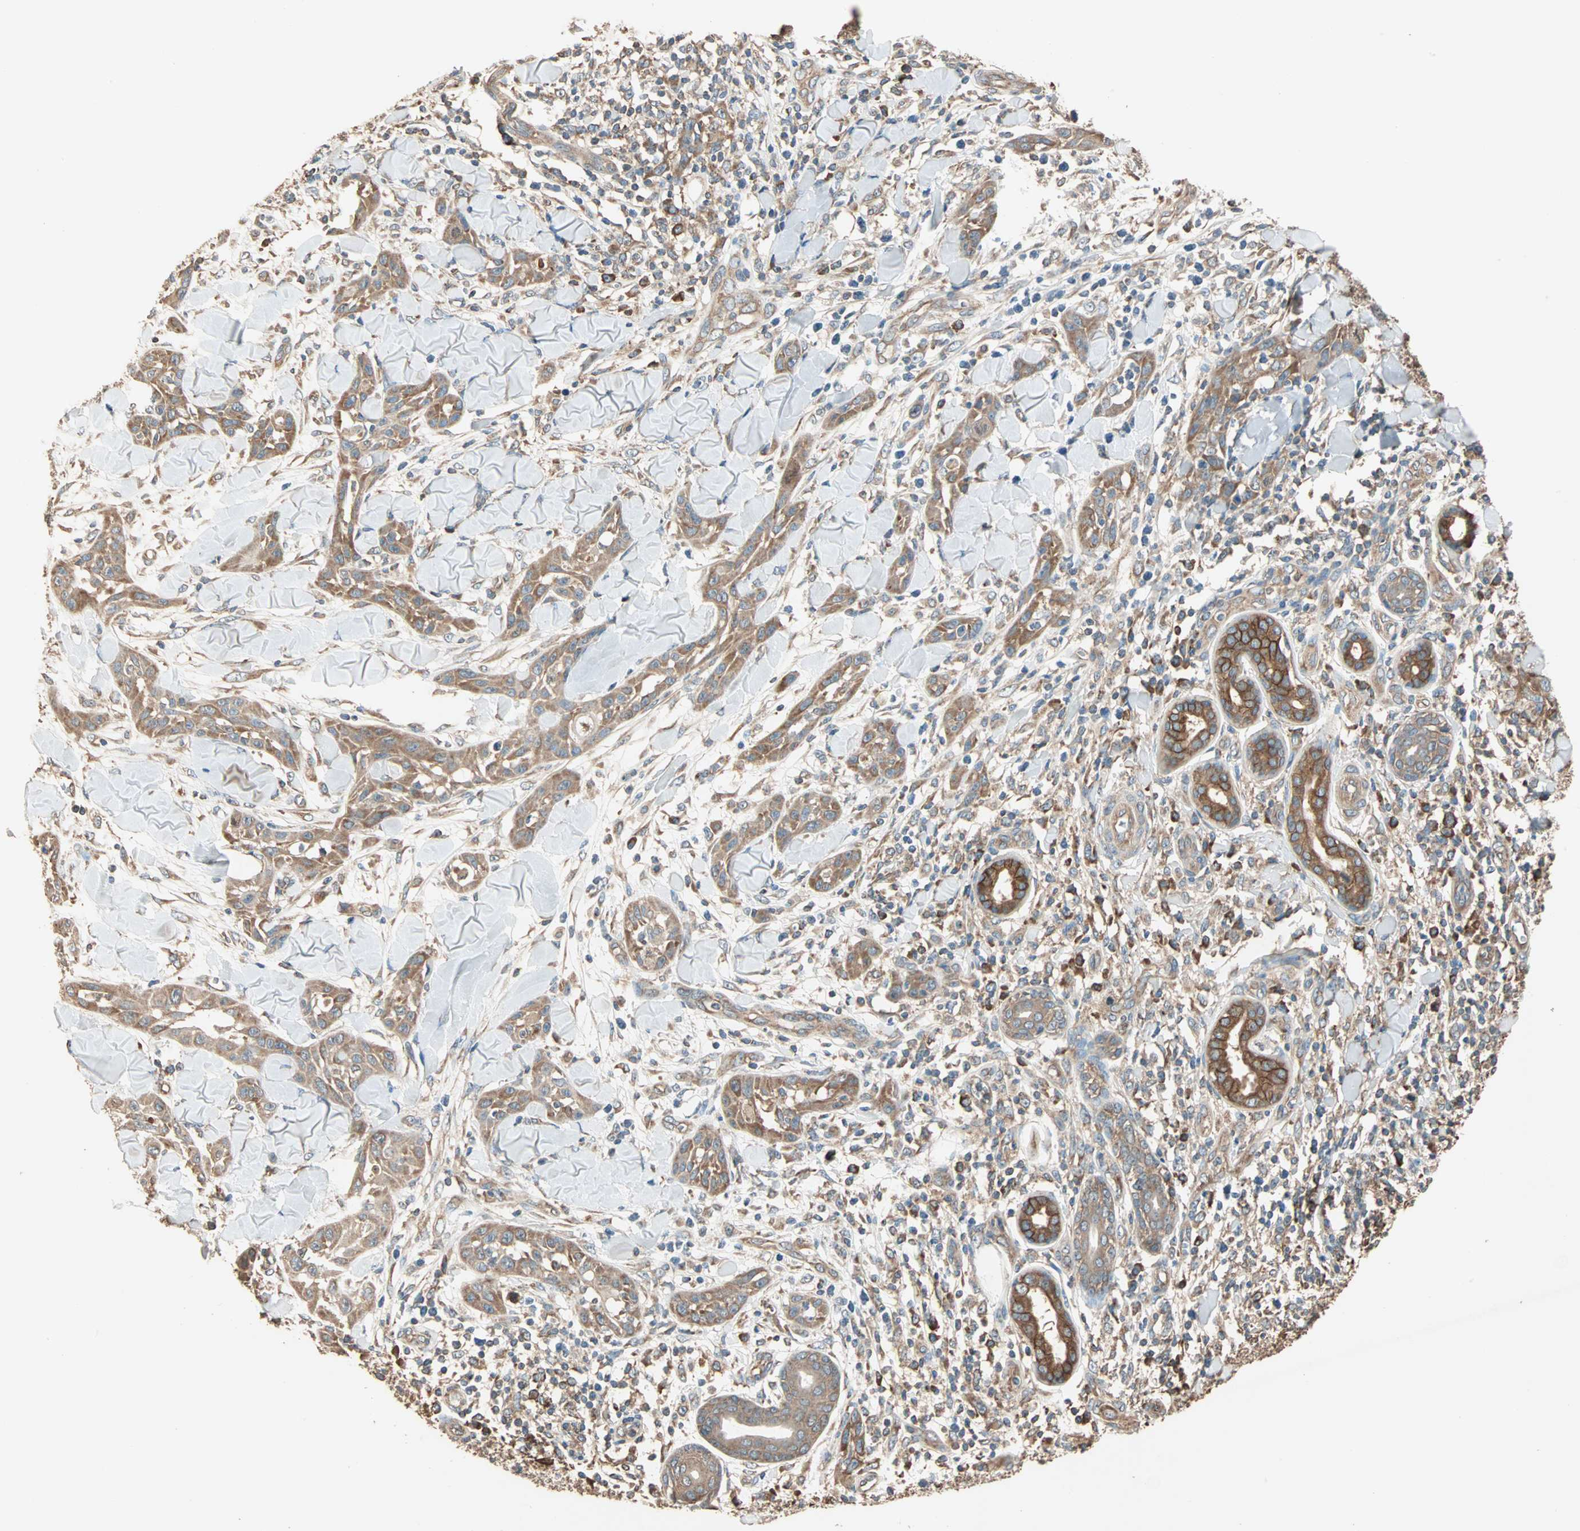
{"staining": {"intensity": "moderate", "quantity": ">75%", "location": "cytoplasmic/membranous"}, "tissue": "skin cancer", "cell_type": "Tumor cells", "image_type": "cancer", "snomed": [{"axis": "morphology", "description": "Squamous cell carcinoma, NOS"}, {"axis": "topography", "description": "Skin"}], "caption": "Squamous cell carcinoma (skin) stained for a protein (brown) displays moderate cytoplasmic/membranous positive positivity in about >75% of tumor cells.", "gene": "EIF4G2", "patient": {"sex": "male", "age": 24}}